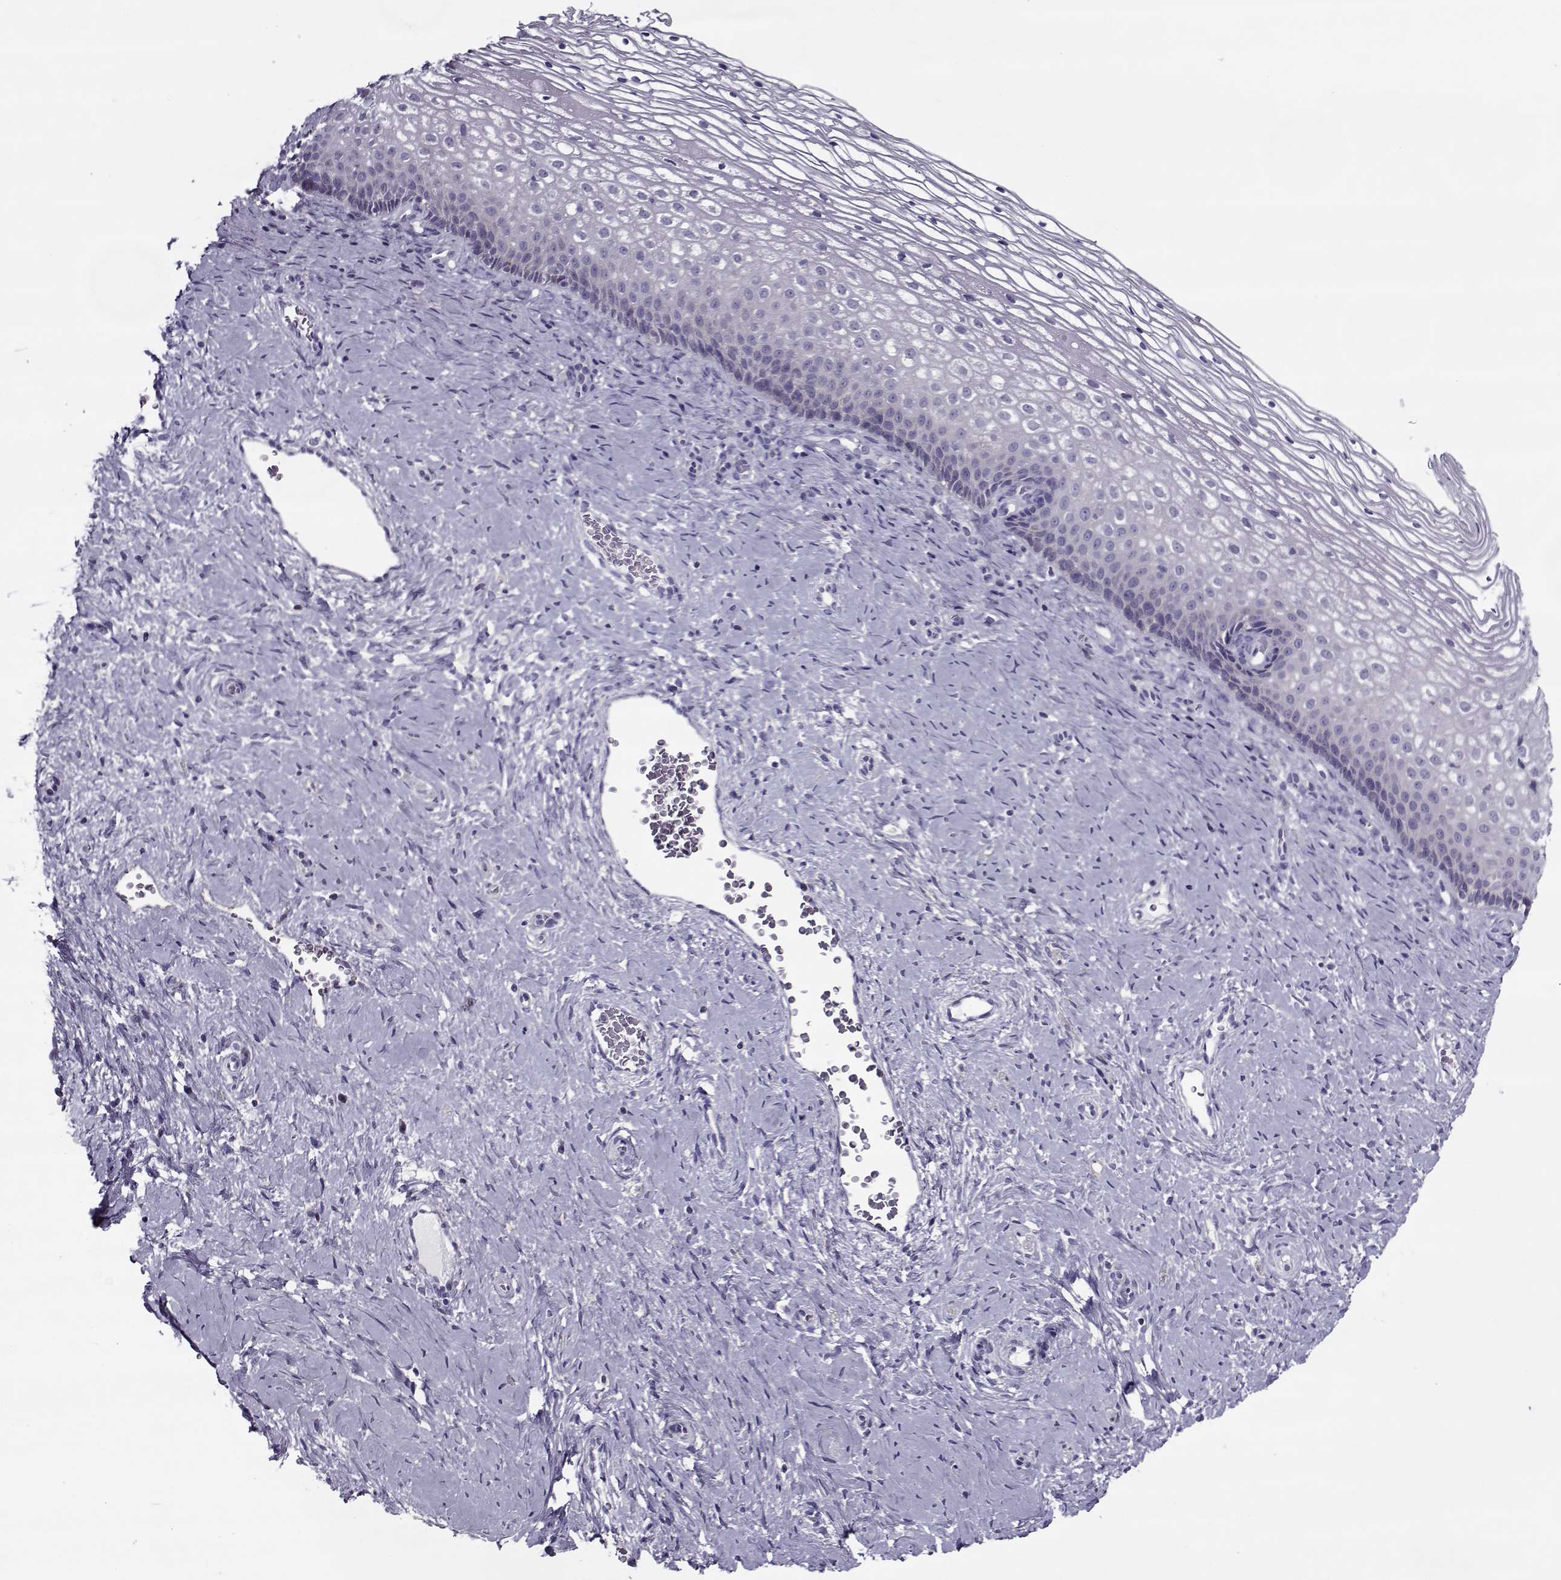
{"staining": {"intensity": "negative", "quantity": "none", "location": "none"}, "tissue": "cervix", "cell_type": "Glandular cells", "image_type": "normal", "snomed": [{"axis": "morphology", "description": "Normal tissue, NOS"}, {"axis": "topography", "description": "Cervix"}], "caption": "This photomicrograph is of unremarkable cervix stained with immunohistochemistry to label a protein in brown with the nuclei are counter-stained blue. There is no expression in glandular cells.", "gene": "PP2D1", "patient": {"sex": "female", "age": 34}}